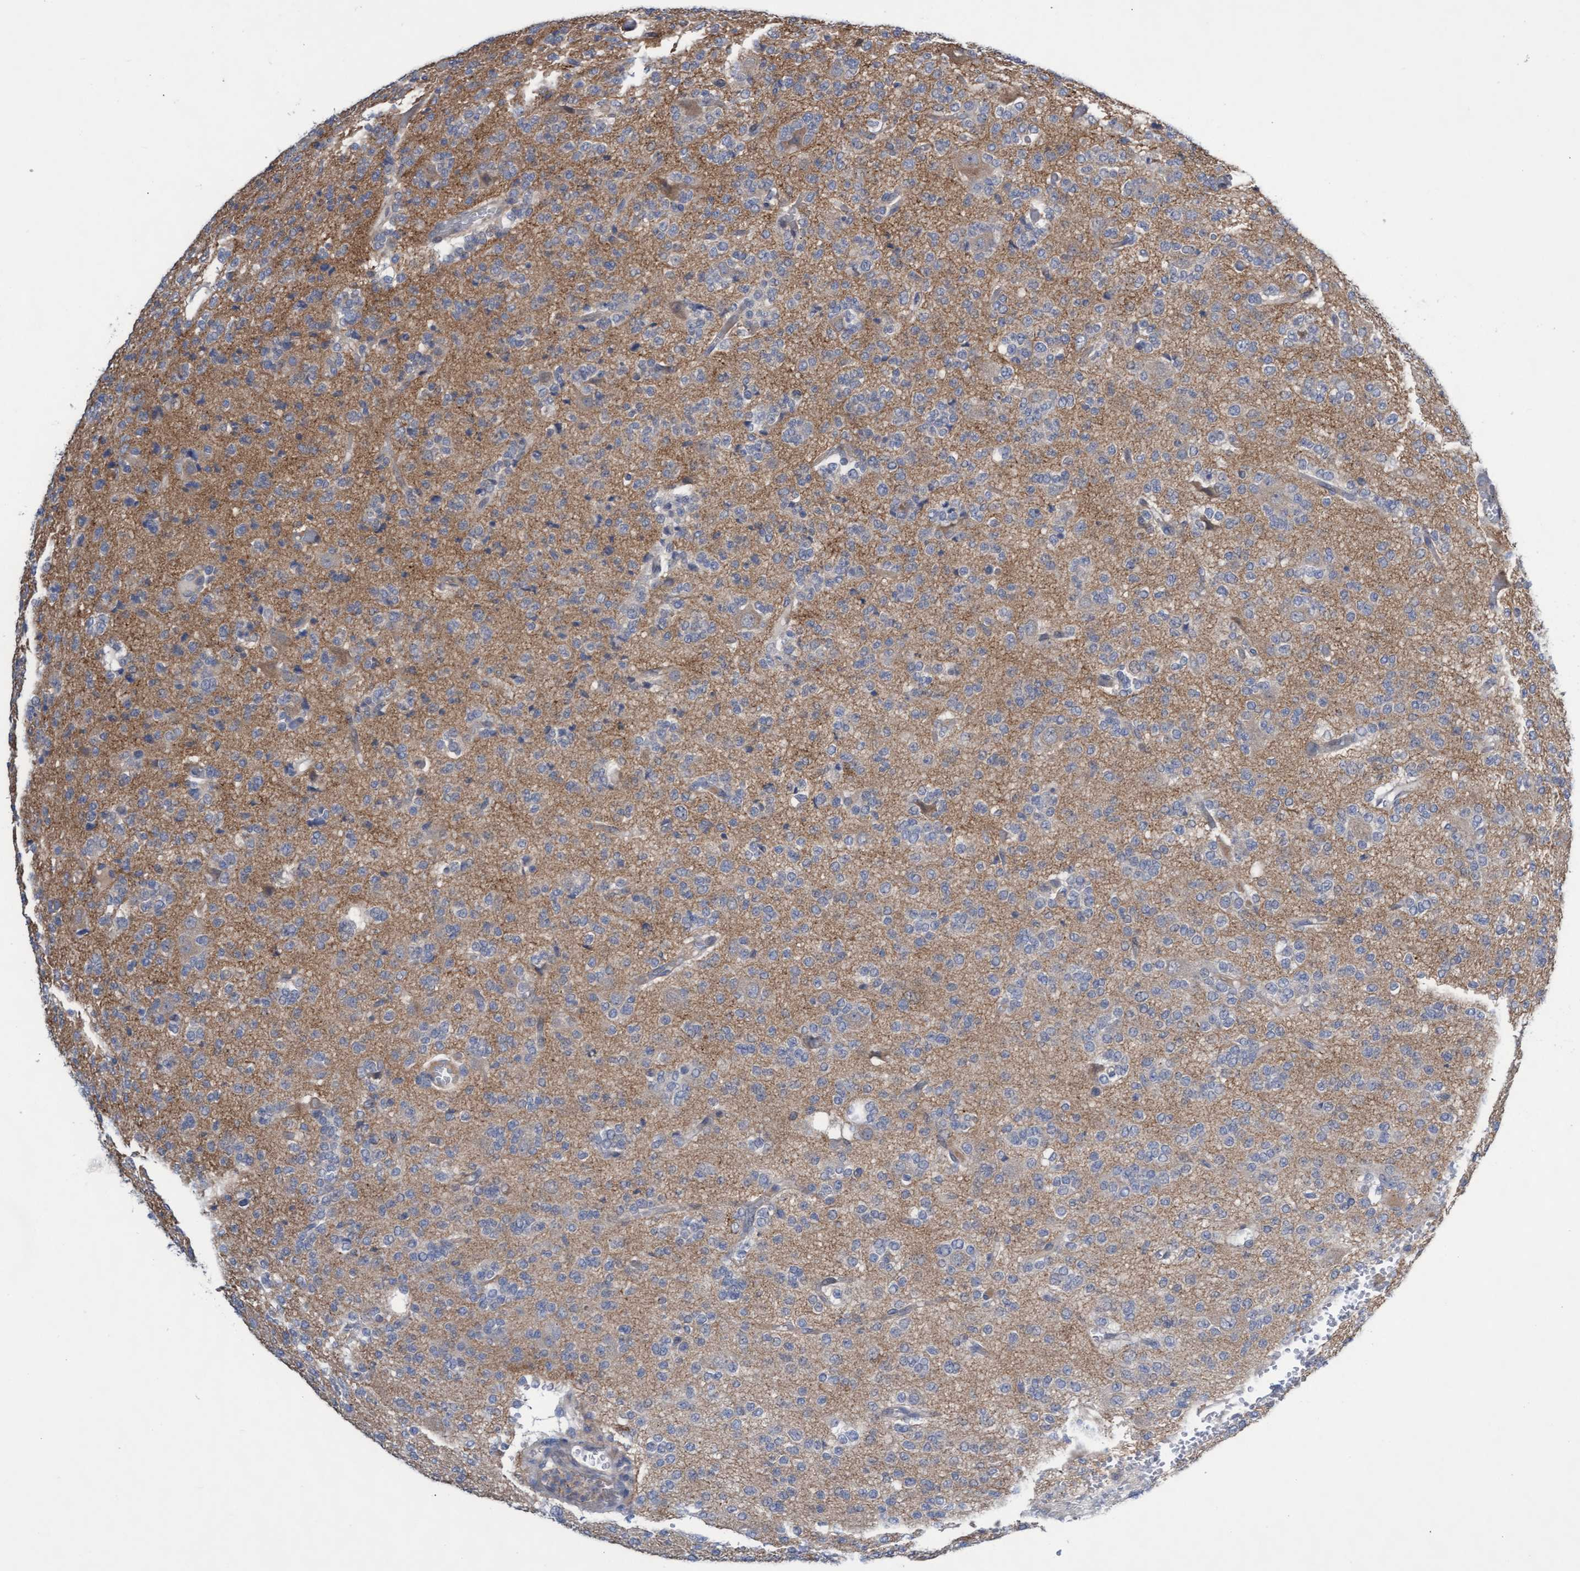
{"staining": {"intensity": "negative", "quantity": "none", "location": "none"}, "tissue": "glioma", "cell_type": "Tumor cells", "image_type": "cancer", "snomed": [{"axis": "morphology", "description": "Glioma, malignant, Low grade"}, {"axis": "topography", "description": "Brain"}], "caption": "Glioma stained for a protein using immunohistochemistry shows no expression tumor cells.", "gene": "ABCF2", "patient": {"sex": "male", "age": 38}}